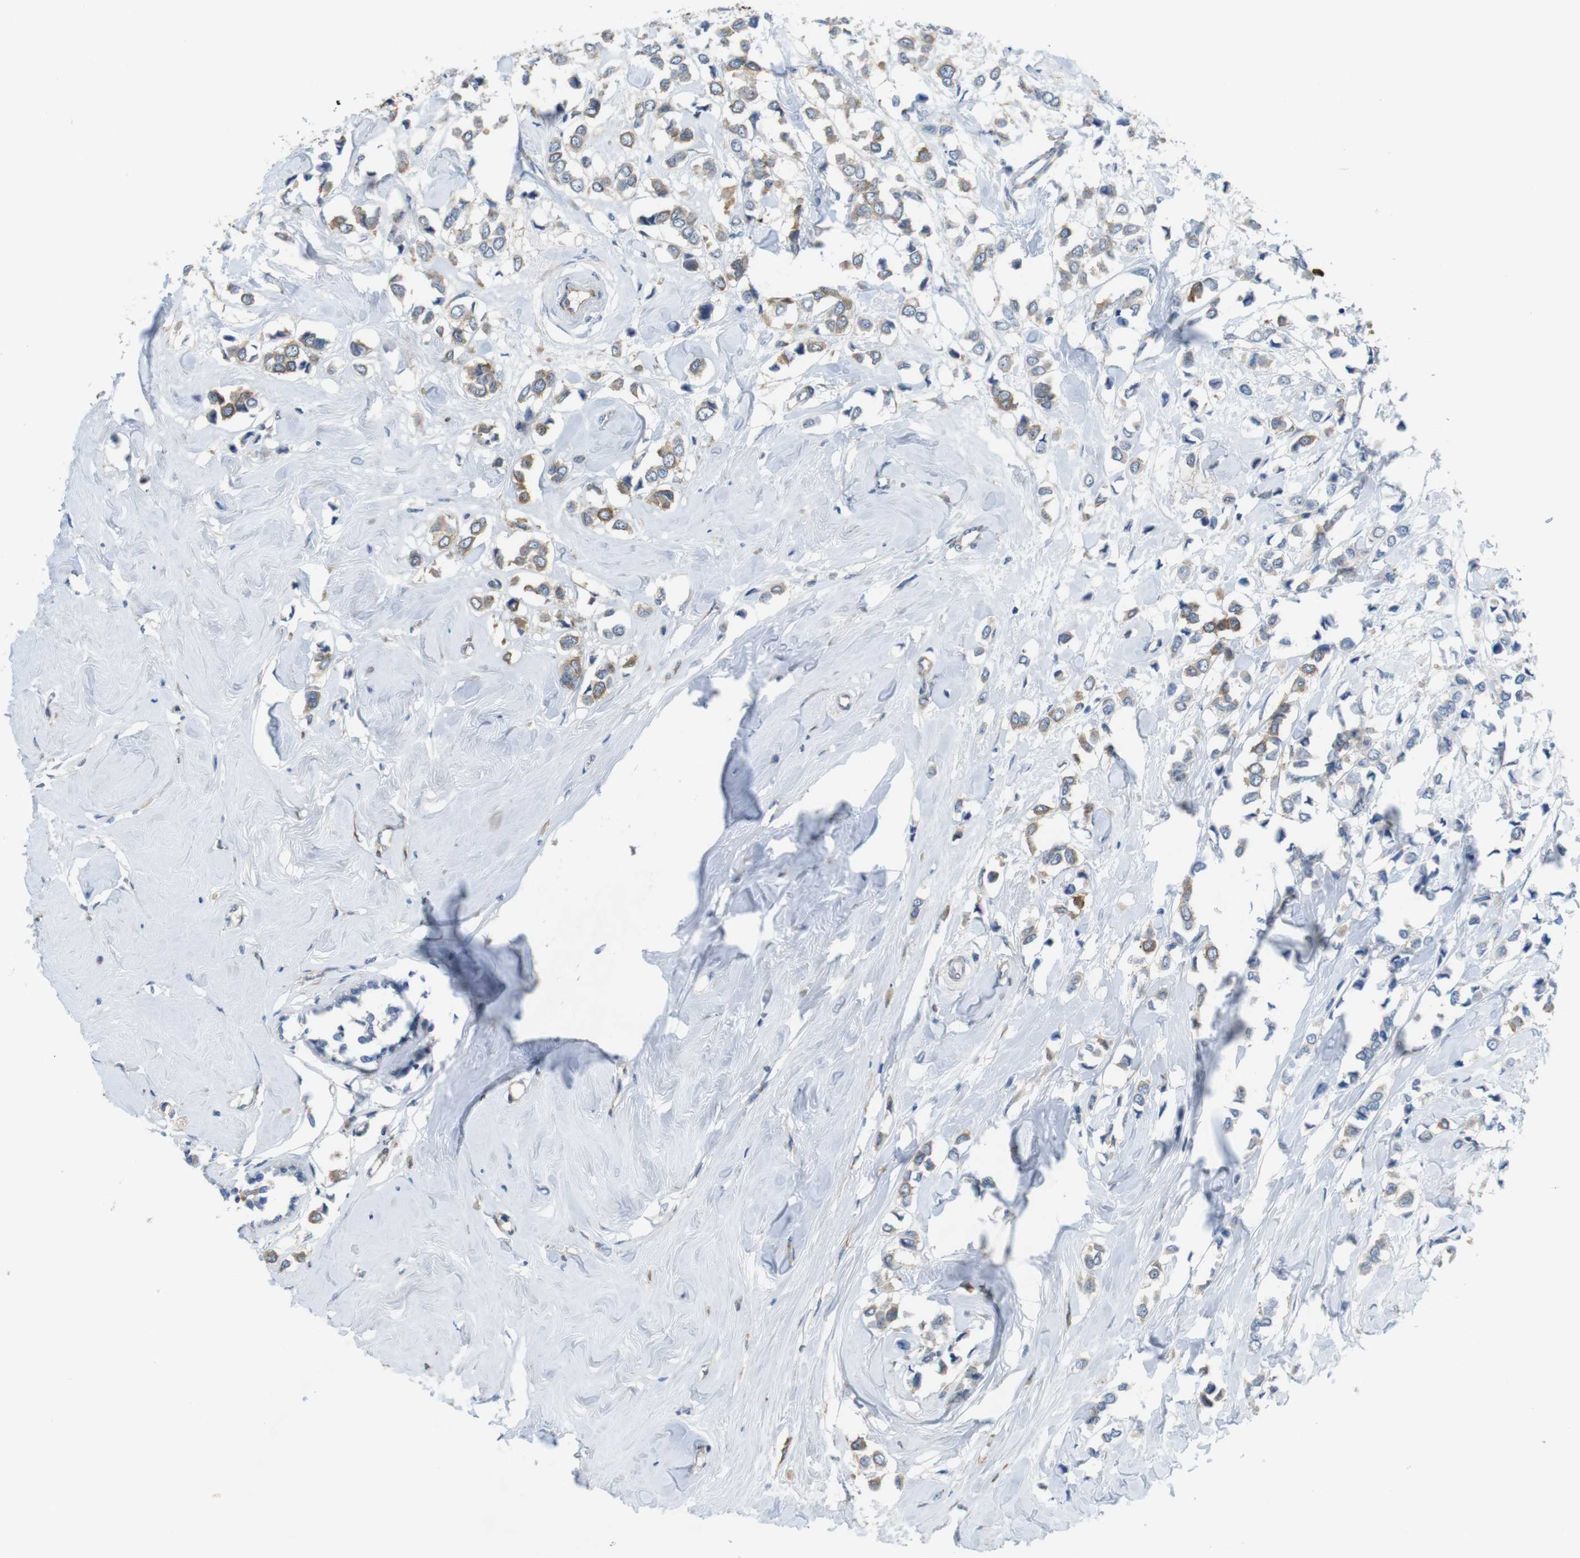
{"staining": {"intensity": "weak", "quantity": "25%-75%", "location": "cytoplasmic/membranous"}, "tissue": "breast cancer", "cell_type": "Tumor cells", "image_type": "cancer", "snomed": [{"axis": "morphology", "description": "Lobular carcinoma"}, {"axis": "topography", "description": "Breast"}], "caption": "A brown stain highlights weak cytoplasmic/membranous expression of a protein in breast cancer (lobular carcinoma) tumor cells. (DAB = brown stain, brightfield microscopy at high magnification).", "gene": "DCLK1", "patient": {"sex": "female", "age": 51}}